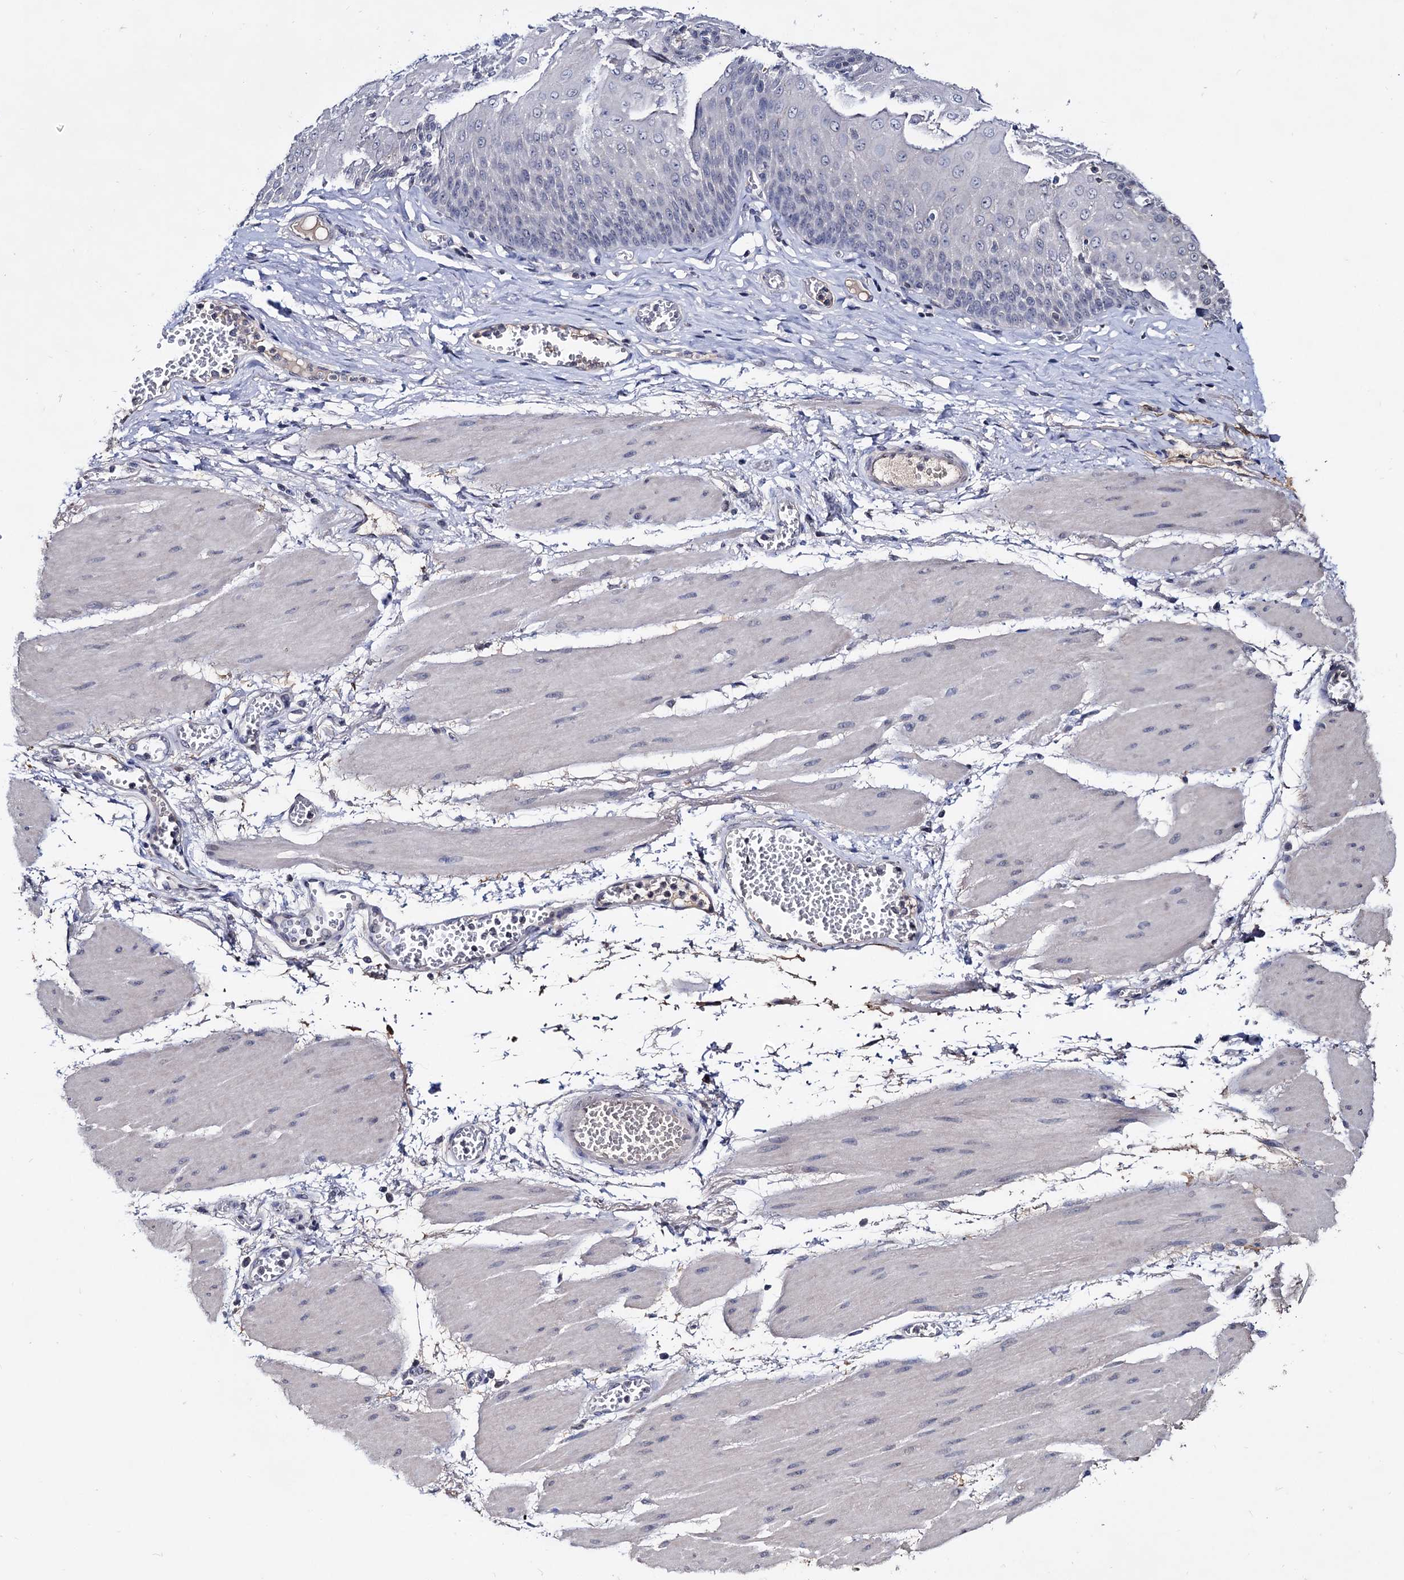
{"staining": {"intensity": "negative", "quantity": "none", "location": "none"}, "tissue": "esophagus", "cell_type": "Squamous epithelial cells", "image_type": "normal", "snomed": [{"axis": "morphology", "description": "Normal tissue, NOS"}, {"axis": "topography", "description": "Esophagus"}], "caption": "Immunohistochemical staining of benign esophagus demonstrates no significant staining in squamous epithelial cells.", "gene": "PLIN1", "patient": {"sex": "male", "age": 60}}